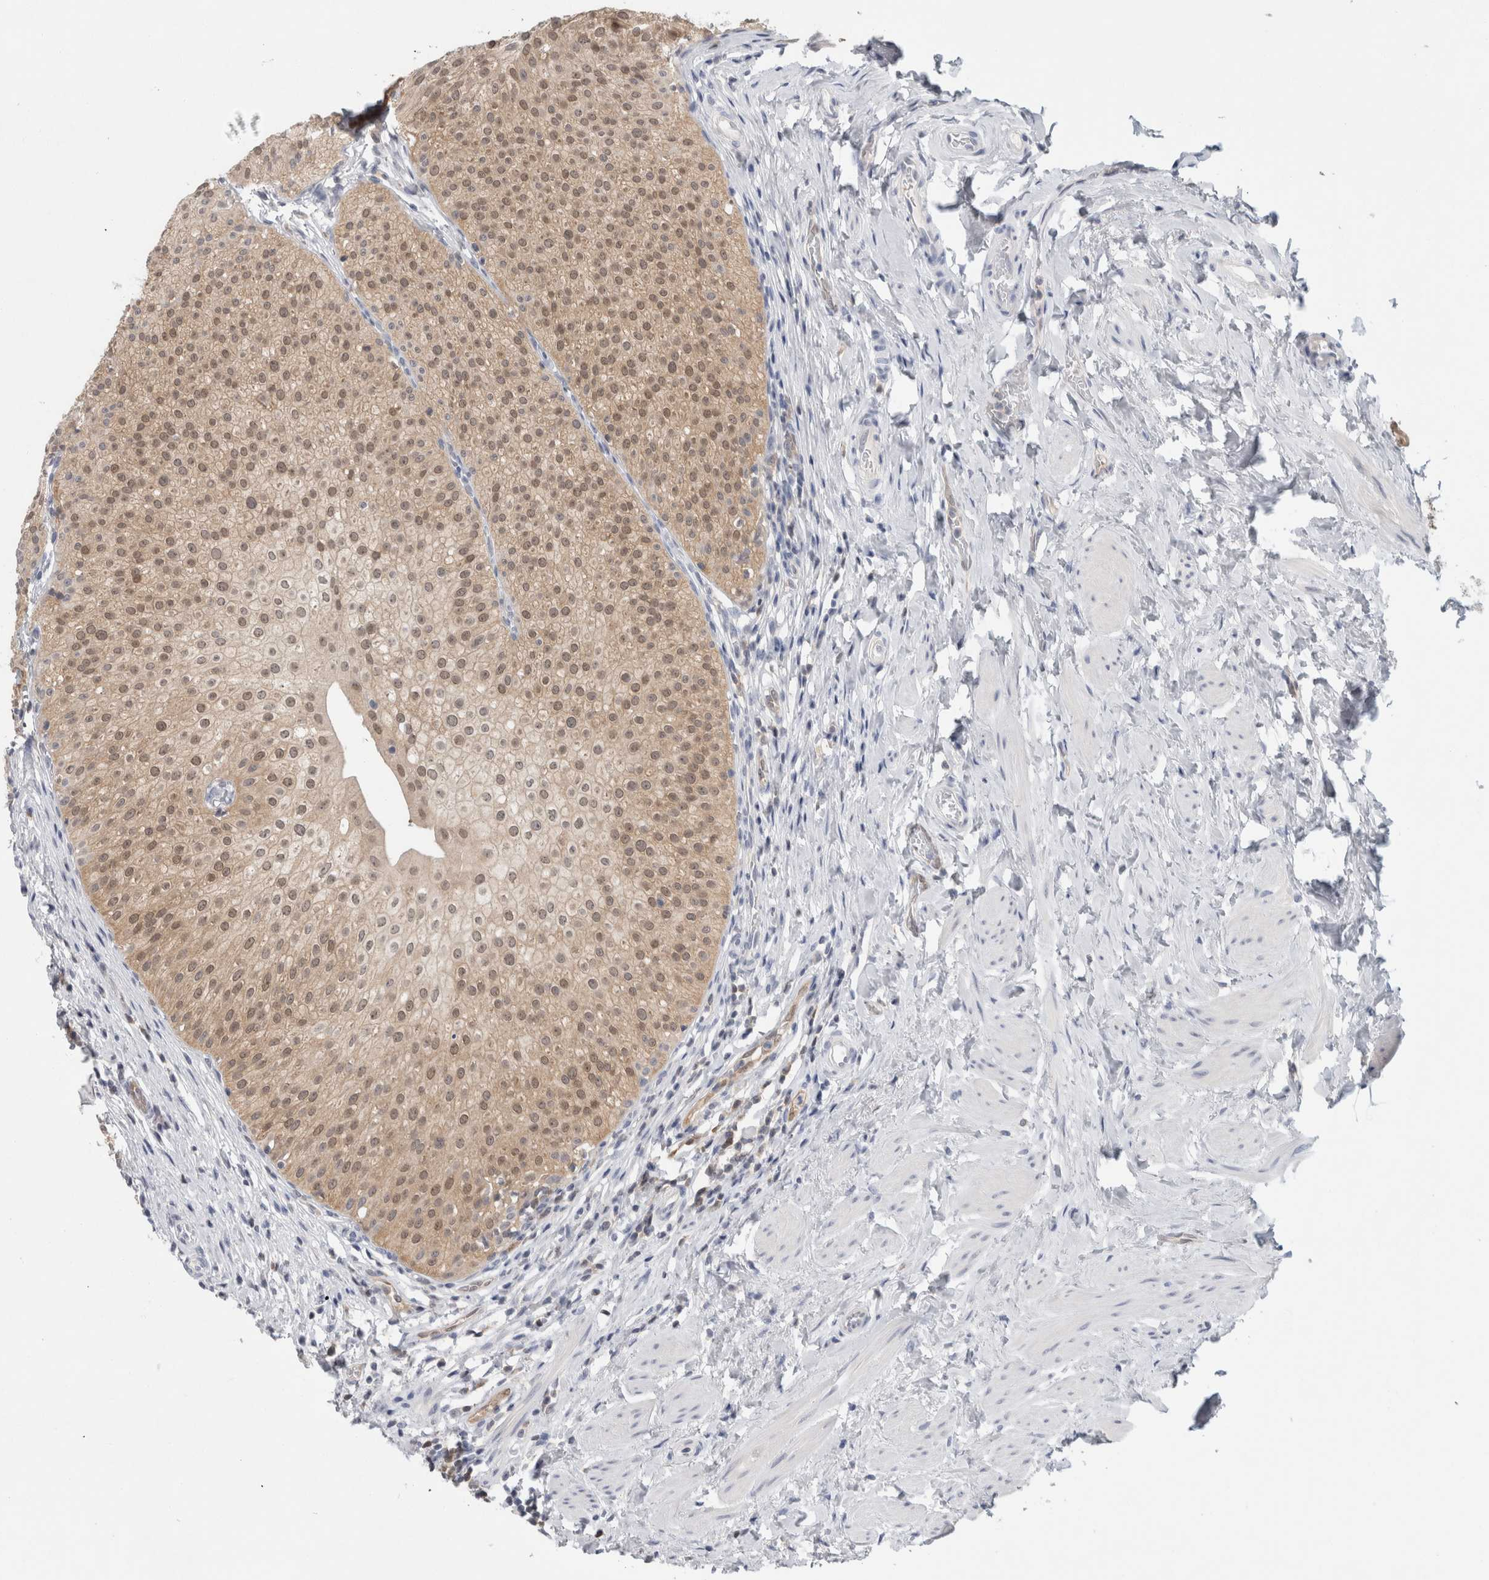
{"staining": {"intensity": "strong", "quantity": "25%-75%", "location": "cytoplasmic/membranous,nuclear"}, "tissue": "urothelial cancer", "cell_type": "Tumor cells", "image_type": "cancer", "snomed": [{"axis": "morphology", "description": "Normal tissue, NOS"}, {"axis": "morphology", "description": "Urothelial carcinoma, Low grade"}, {"axis": "topography", "description": "Smooth muscle"}, {"axis": "topography", "description": "Urinary bladder"}], "caption": "An image of low-grade urothelial carcinoma stained for a protein reveals strong cytoplasmic/membranous and nuclear brown staining in tumor cells.", "gene": "CASP6", "patient": {"sex": "male", "age": 60}}